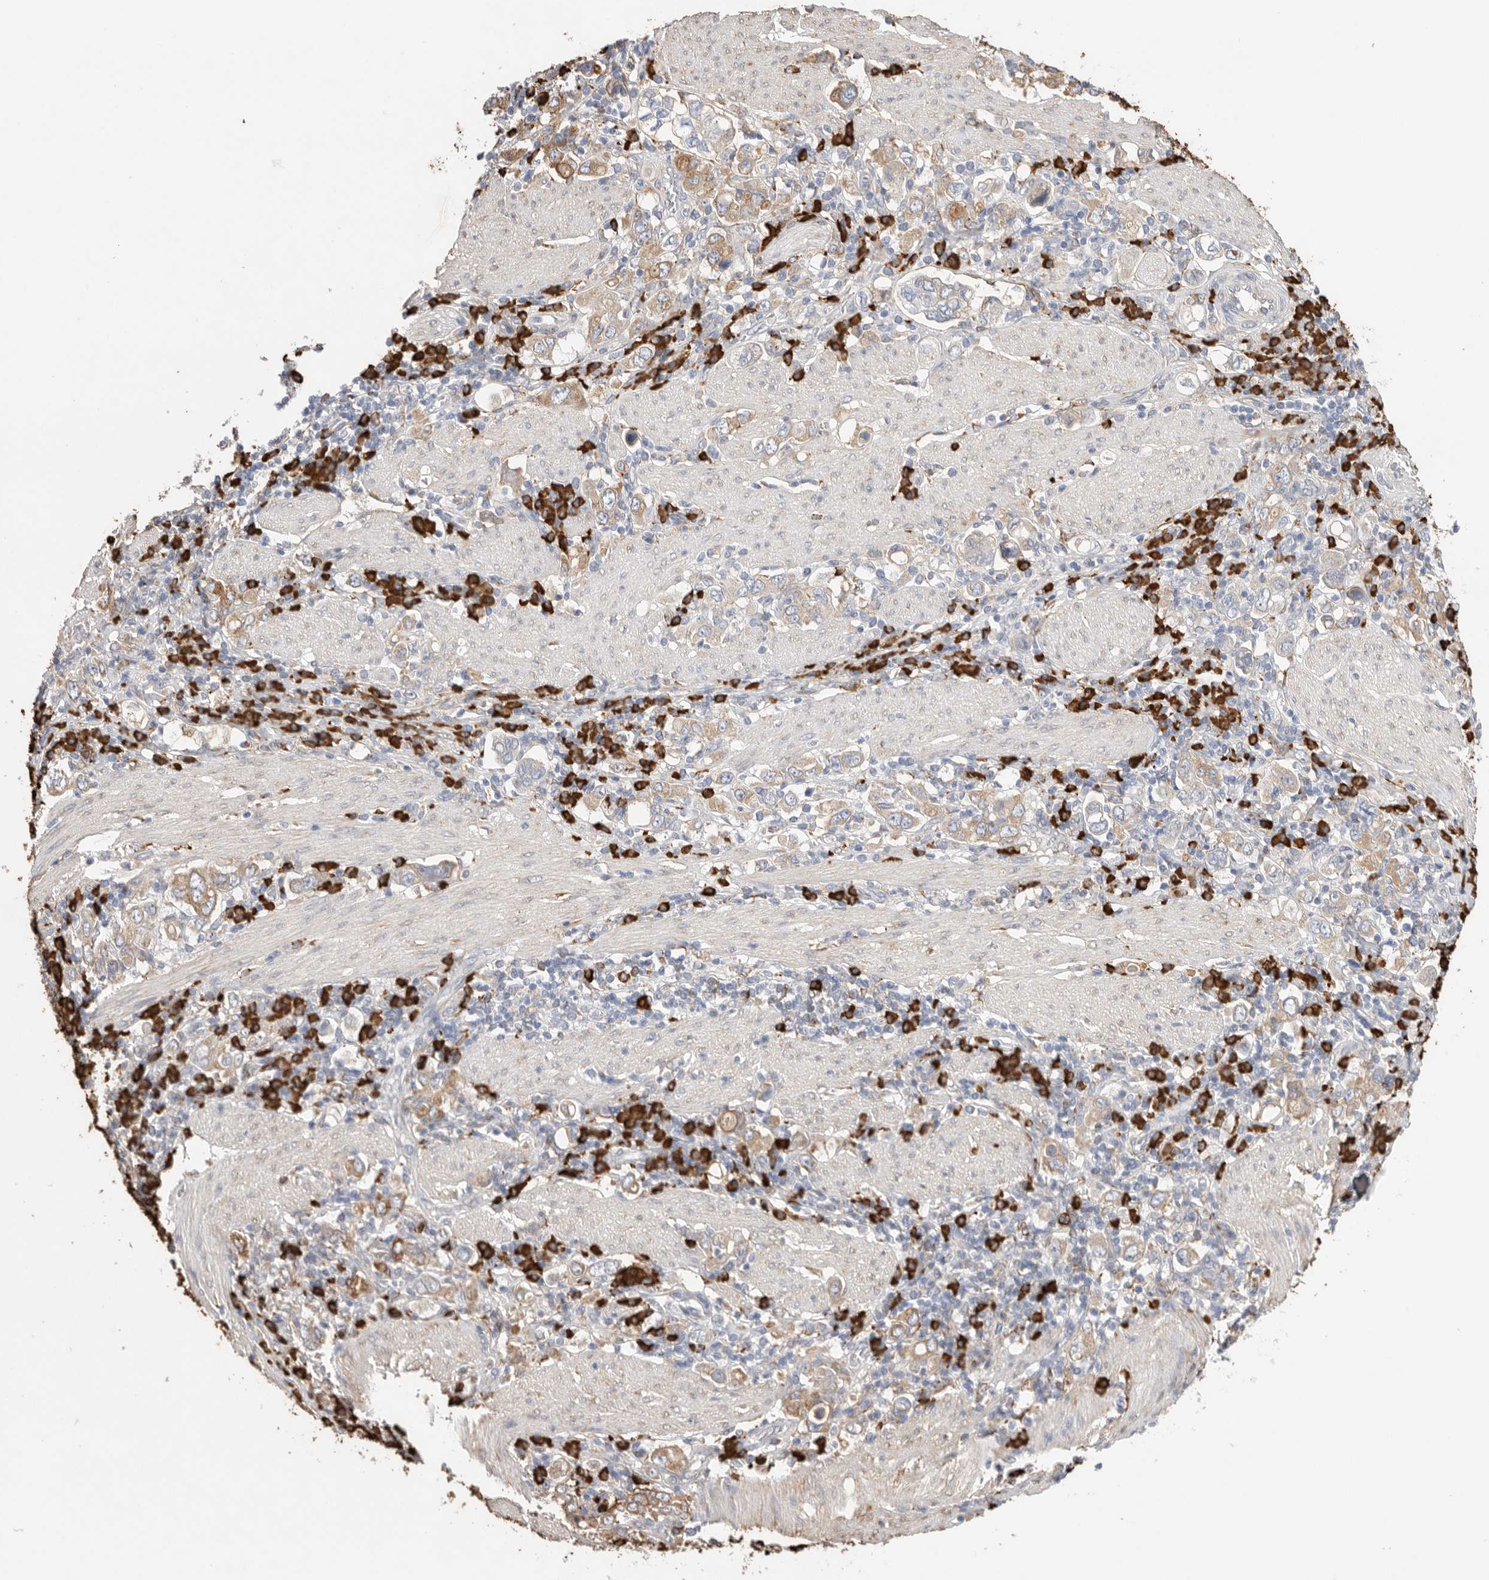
{"staining": {"intensity": "moderate", "quantity": ">75%", "location": "cytoplasmic/membranous"}, "tissue": "stomach cancer", "cell_type": "Tumor cells", "image_type": "cancer", "snomed": [{"axis": "morphology", "description": "Adenocarcinoma, NOS"}, {"axis": "topography", "description": "Stomach, upper"}], "caption": "Stomach cancer stained for a protein exhibits moderate cytoplasmic/membranous positivity in tumor cells. The staining was performed using DAB, with brown indicating positive protein expression. Nuclei are stained blue with hematoxylin.", "gene": "BLOC1S5", "patient": {"sex": "male", "age": 62}}